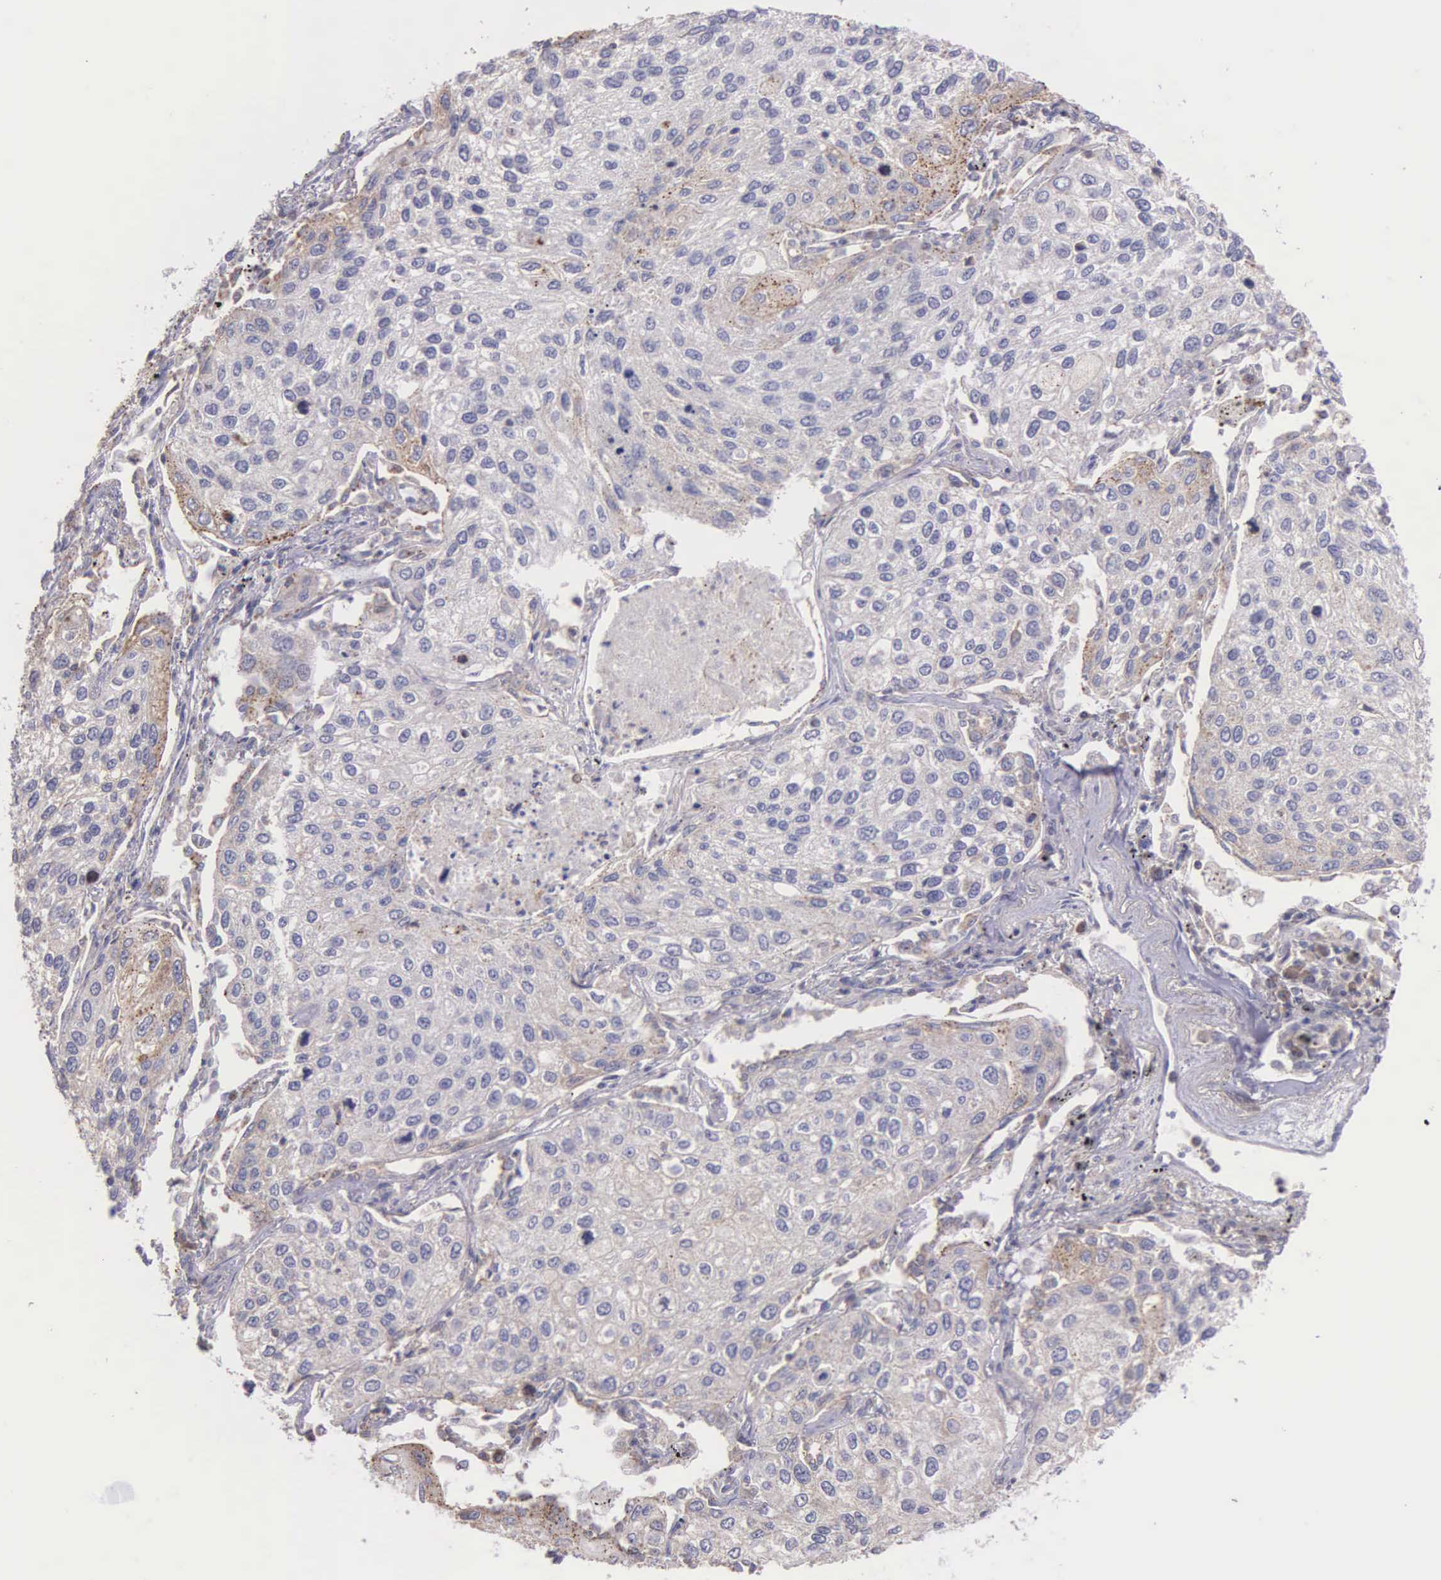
{"staining": {"intensity": "negative", "quantity": "none", "location": "none"}, "tissue": "lung cancer", "cell_type": "Tumor cells", "image_type": "cancer", "snomed": [{"axis": "morphology", "description": "Squamous cell carcinoma, NOS"}, {"axis": "topography", "description": "Lung"}], "caption": "The immunohistochemistry image has no significant staining in tumor cells of lung squamous cell carcinoma tissue.", "gene": "MIA2", "patient": {"sex": "male", "age": 75}}